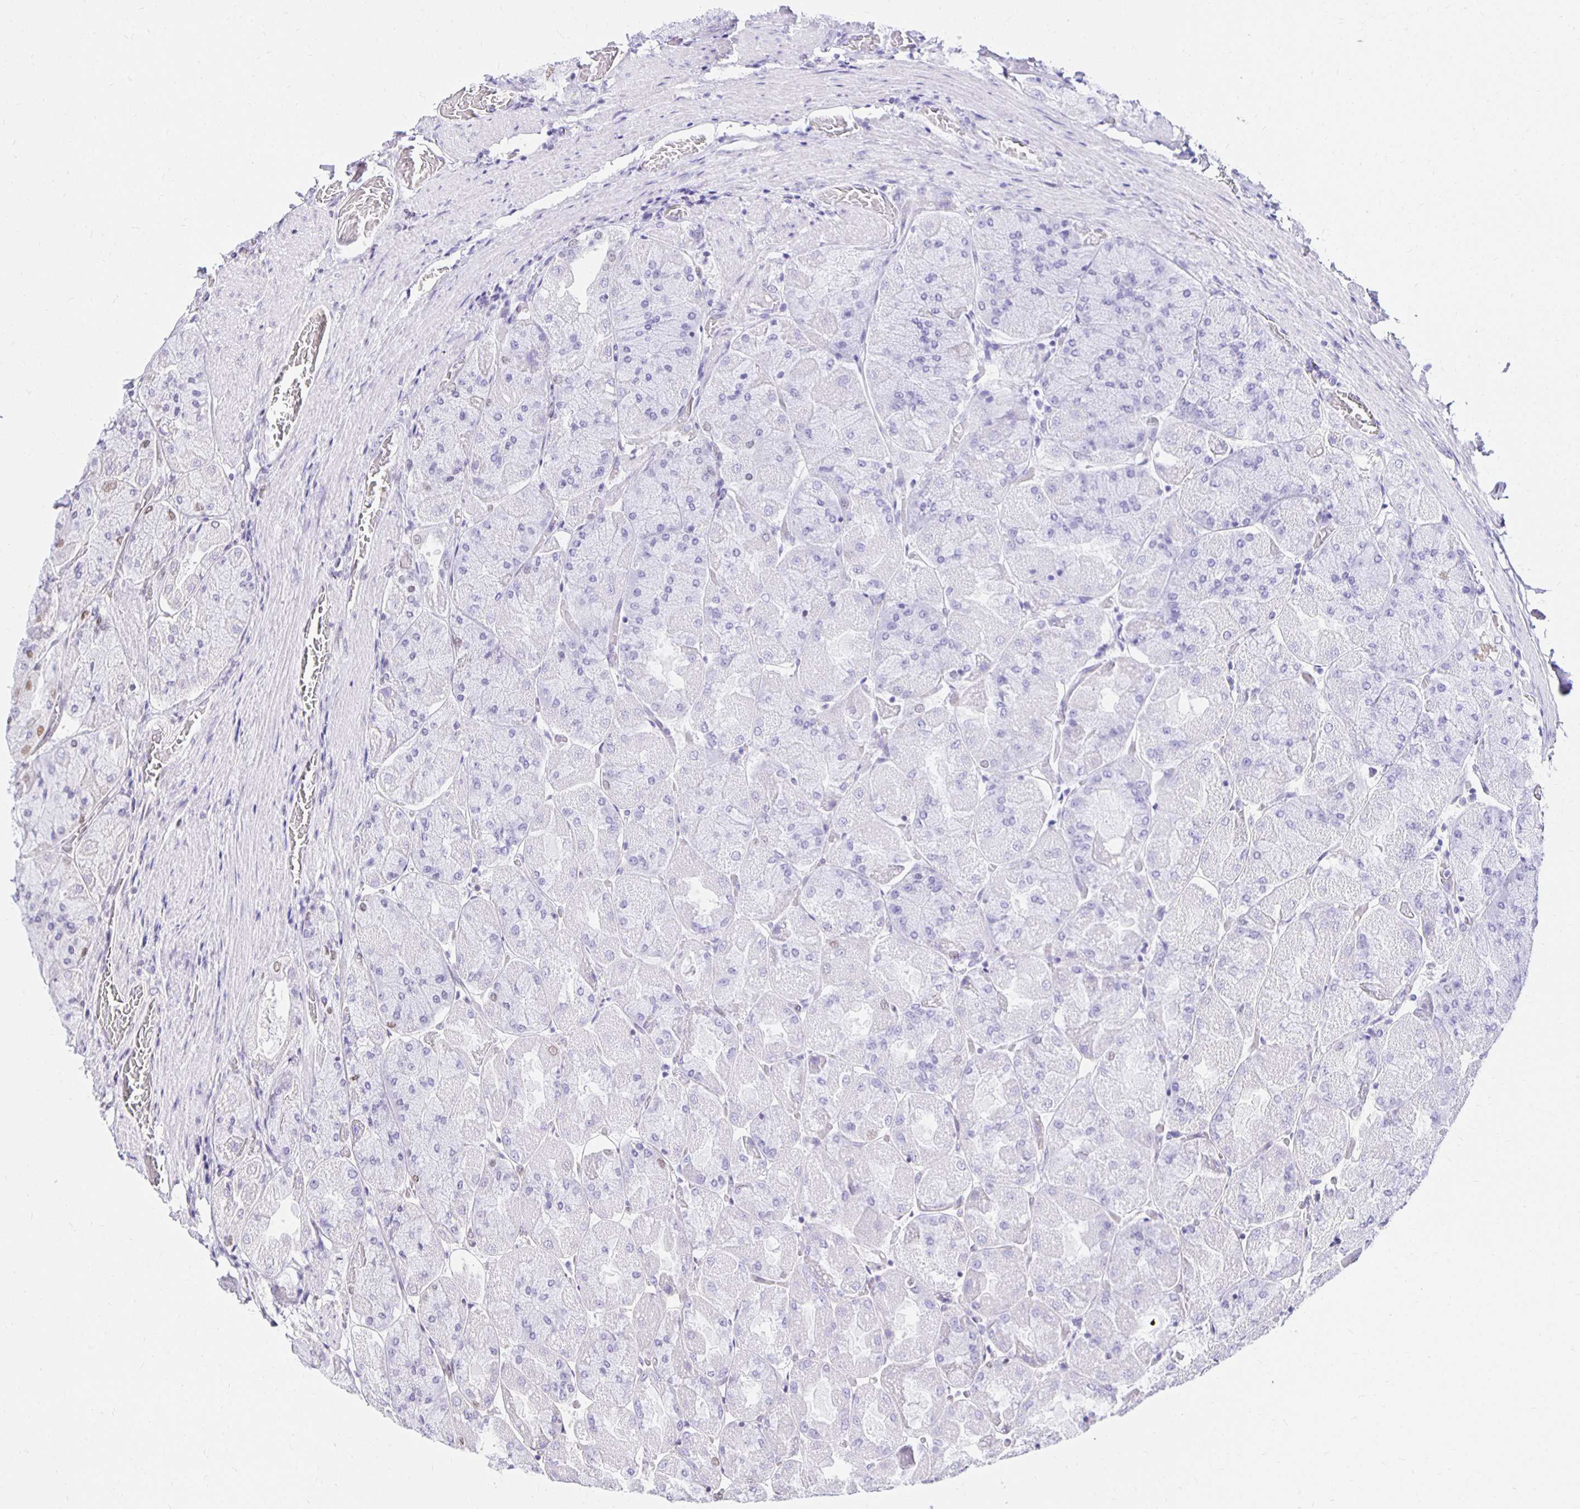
{"staining": {"intensity": "moderate", "quantity": "<25%", "location": "nuclear"}, "tissue": "stomach", "cell_type": "Glandular cells", "image_type": "normal", "snomed": [{"axis": "morphology", "description": "Normal tissue, NOS"}, {"axis": "topography", "description": "Stomach"}], "caption": "Immunohistochemical staining of unremarkable human stomach exhibits low levels of moderate nuclear expression in approximately <25% of glandular cells.", "gene": "ZNF579", "patient": {"sex": "female", "age": 61}}